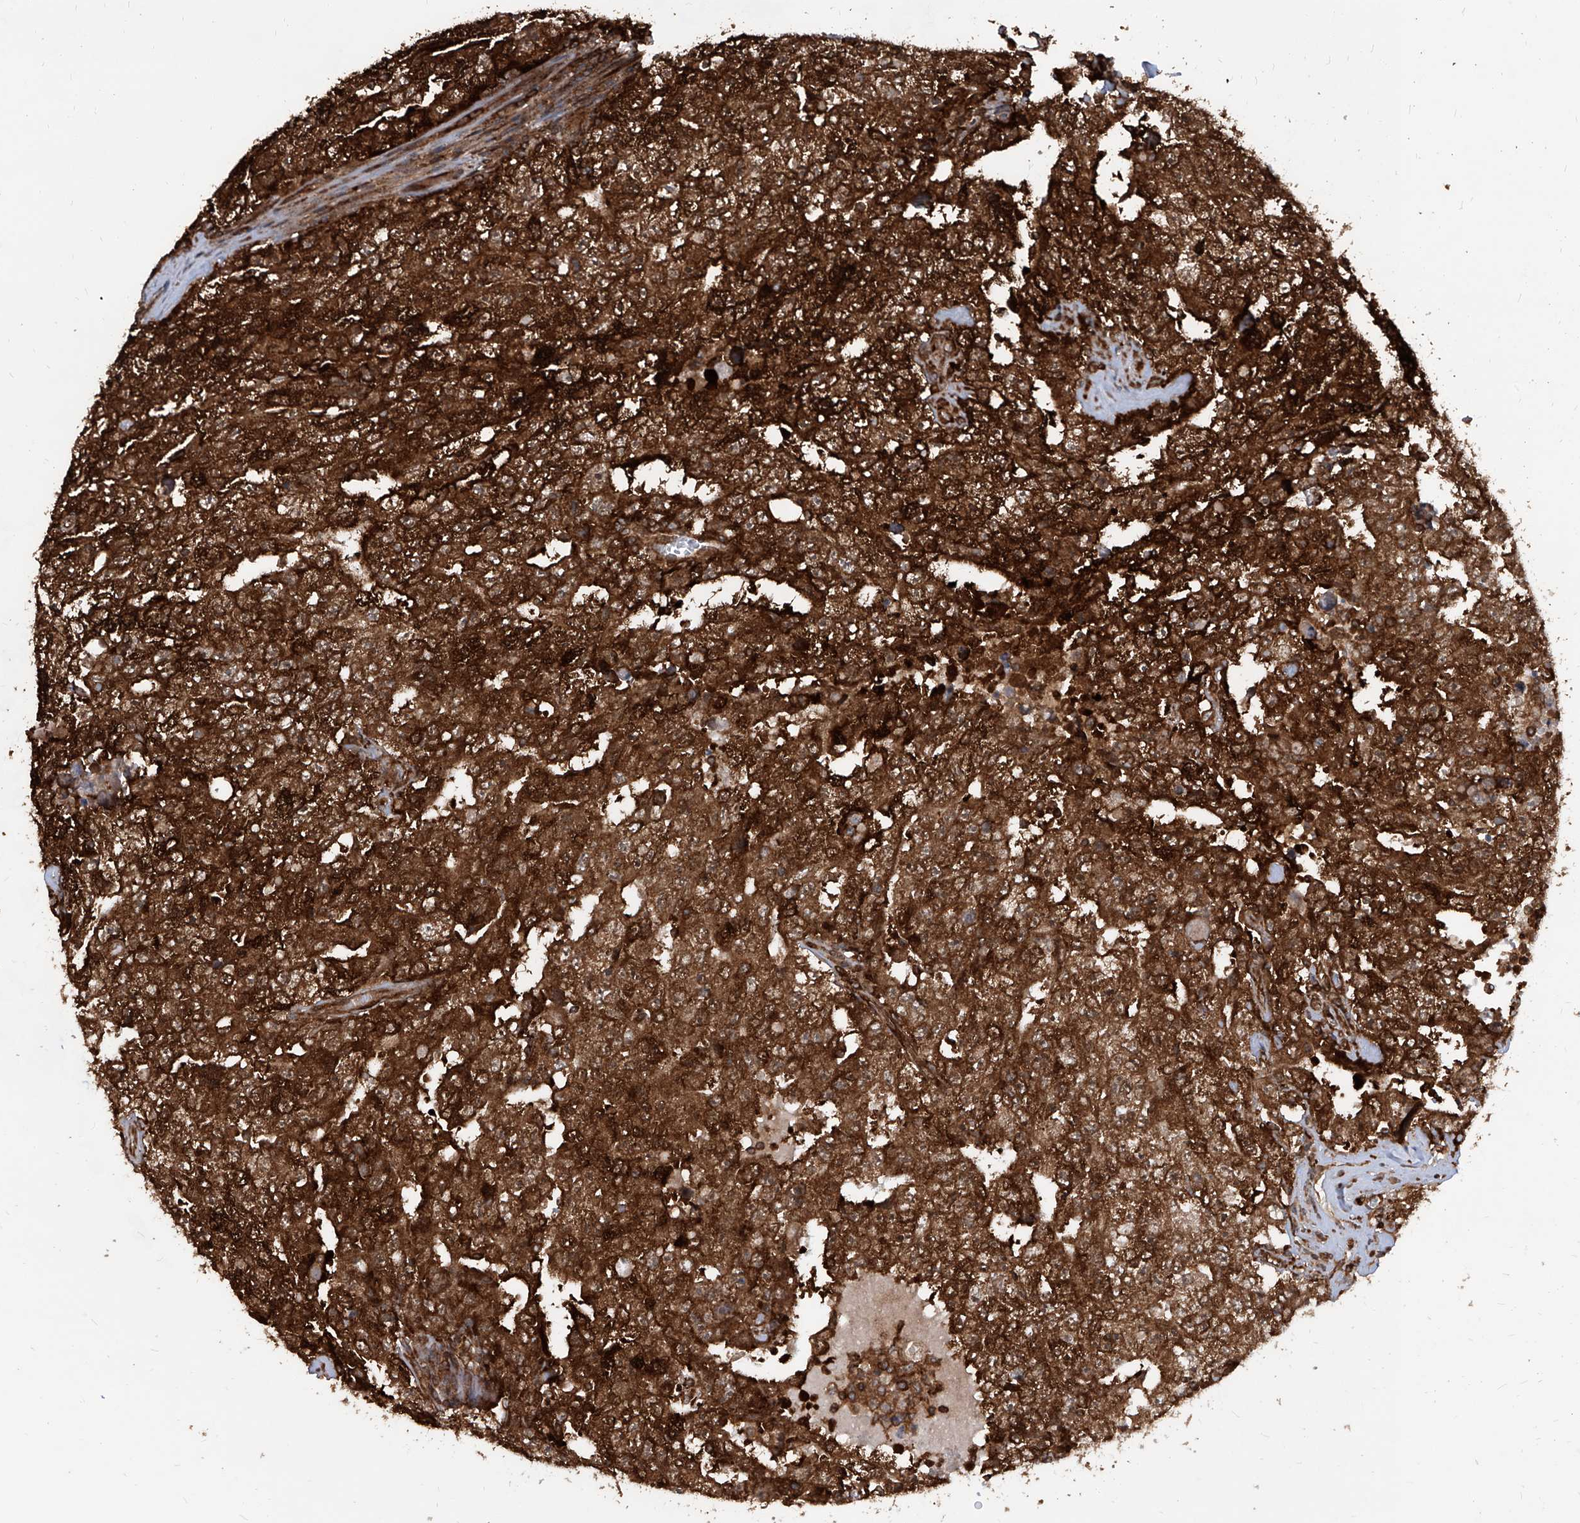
{"staining": {"intensity": "strong", "quantity": ">75%", "location": "cytoplasmic/membranous"}, "tissue": "testis cancer", "cell_type": "Tumor cells", "image_type": "cancer", "snomed": [{"axis": "morphology", "description": "Carcinoma, Embryonal, NOS"}, {"axis": "topography", "description": "Testis"}], "caption": "Immunohistochemical staining of testis cancer (embryonal carcinoma) shows high levels of strong cytoplasmic/membranous positivity in approximately >75% of tumor cells.", "gene": "MAGED2", "patient": {"sex": "male", "age": 26}}